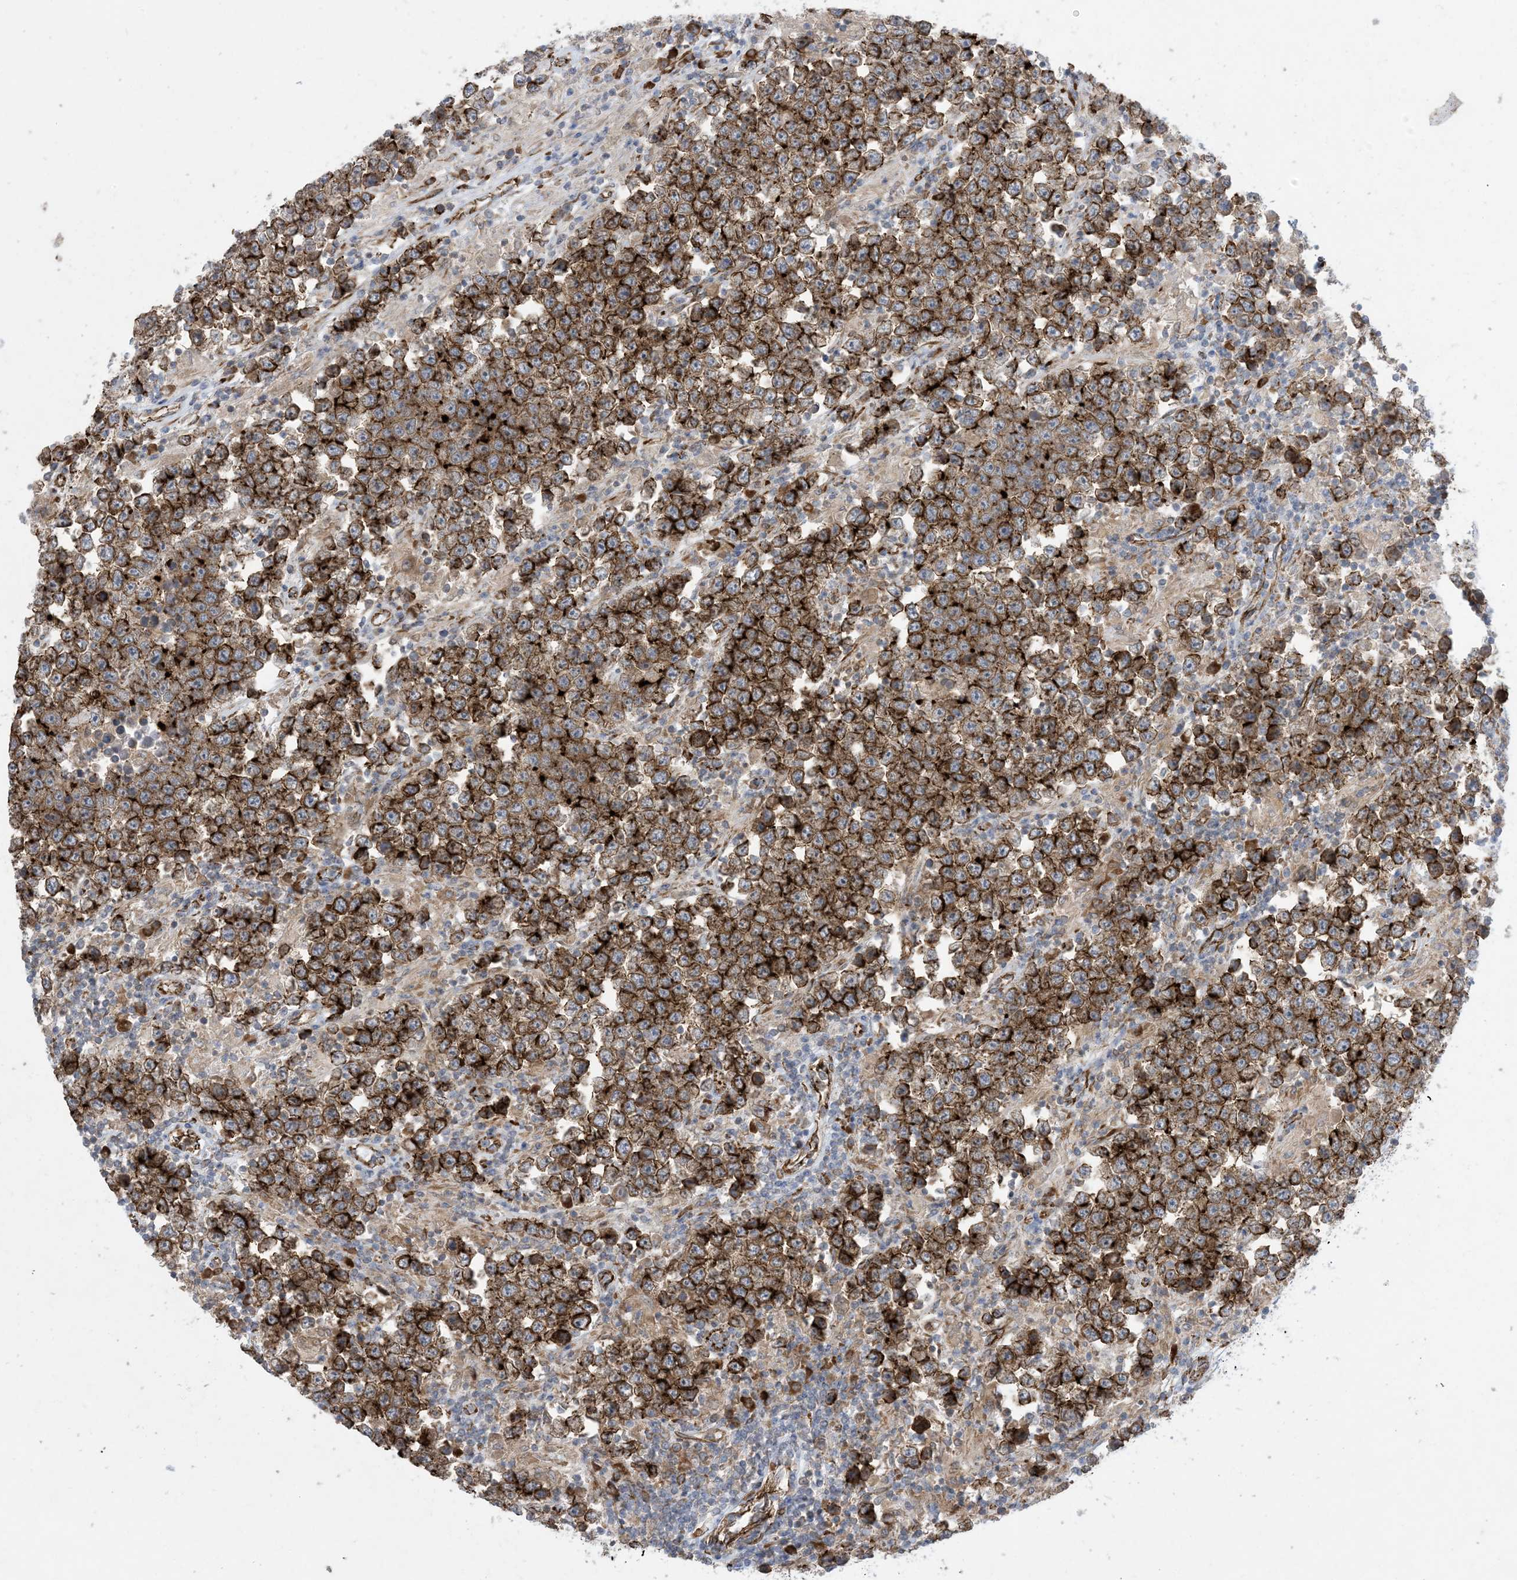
{"staining": {"intensity": "strong", "quantity": ">75%", "location": "cytoplasmic/membranous"}, "tissue": "testis cancer", "cell_type": "Tumor cells", "image_type": "cancer", "snomed": [{"axis": "morphology", "description": "Normal tissue, NOS"}, {"axis": "morphology", "description": "Urothelial carcinoma, High grade"}, {"axis": "morphology", "description": "Seminoma, NOS"}, {"axis": "morphology", "description": "Carcinoma, Embryonal, NOS"}, {"axis": "topography", "description": "Urinary bladder"}, {"axis": "topography", "description": "Testis"}], "caption": "About >75% of tumor cells in human testis cancer show strong cytoplasmic/membranous protein expression as visualized by brown immunohistochemical staining.", "gene": "OTOP1", "patient": {"sex": "male", "age": 41}}